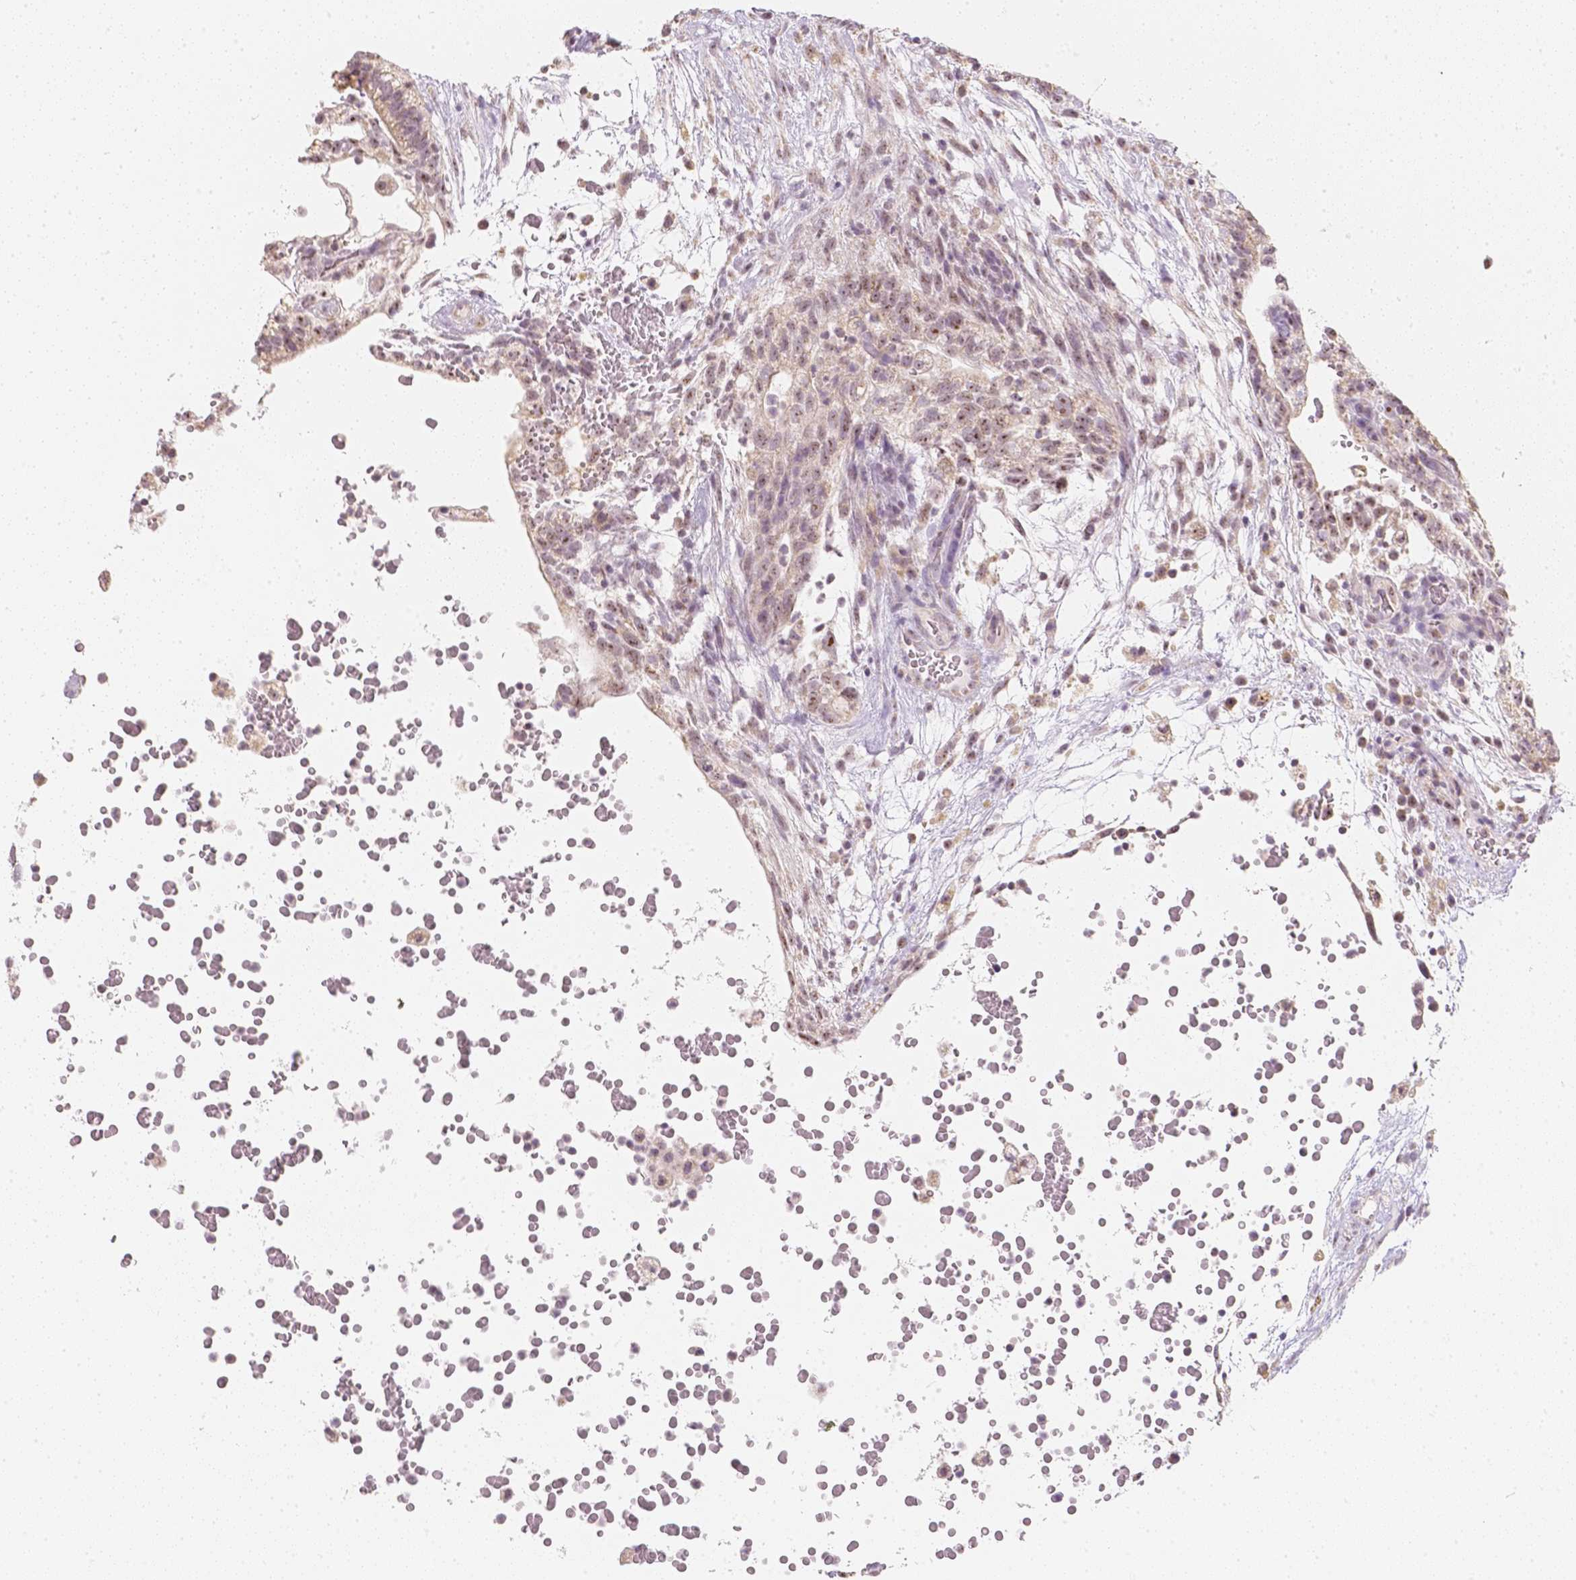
{"staining": {"intensity": "moderate", "quantity": ">75%", "location": "nuclear"}, "tissue": "testis cancer", "cell_type": "Tumor cells", "image_type": "cancer", "snomed": [{"axis": "morphology", "description": "Normal tissue, NOS"}, {"axis": "morphology", "description": "Carcinoma, Embryonal, NOS"}, {"axis": "topography", "description": "Testis"}], "caption": "Tumor cells display medium levels of moderate nuclear expression in about >75% of cells in testis cancer. The staining was performed using DAB (3,3'-diaminobenzidine) to visualize the protein expression in brown, while the nuclei were stained in blue with hematoxylin (Magnification: 20x).", "gene": "NVL", "patient": {"sex": "male", "age": 32}}